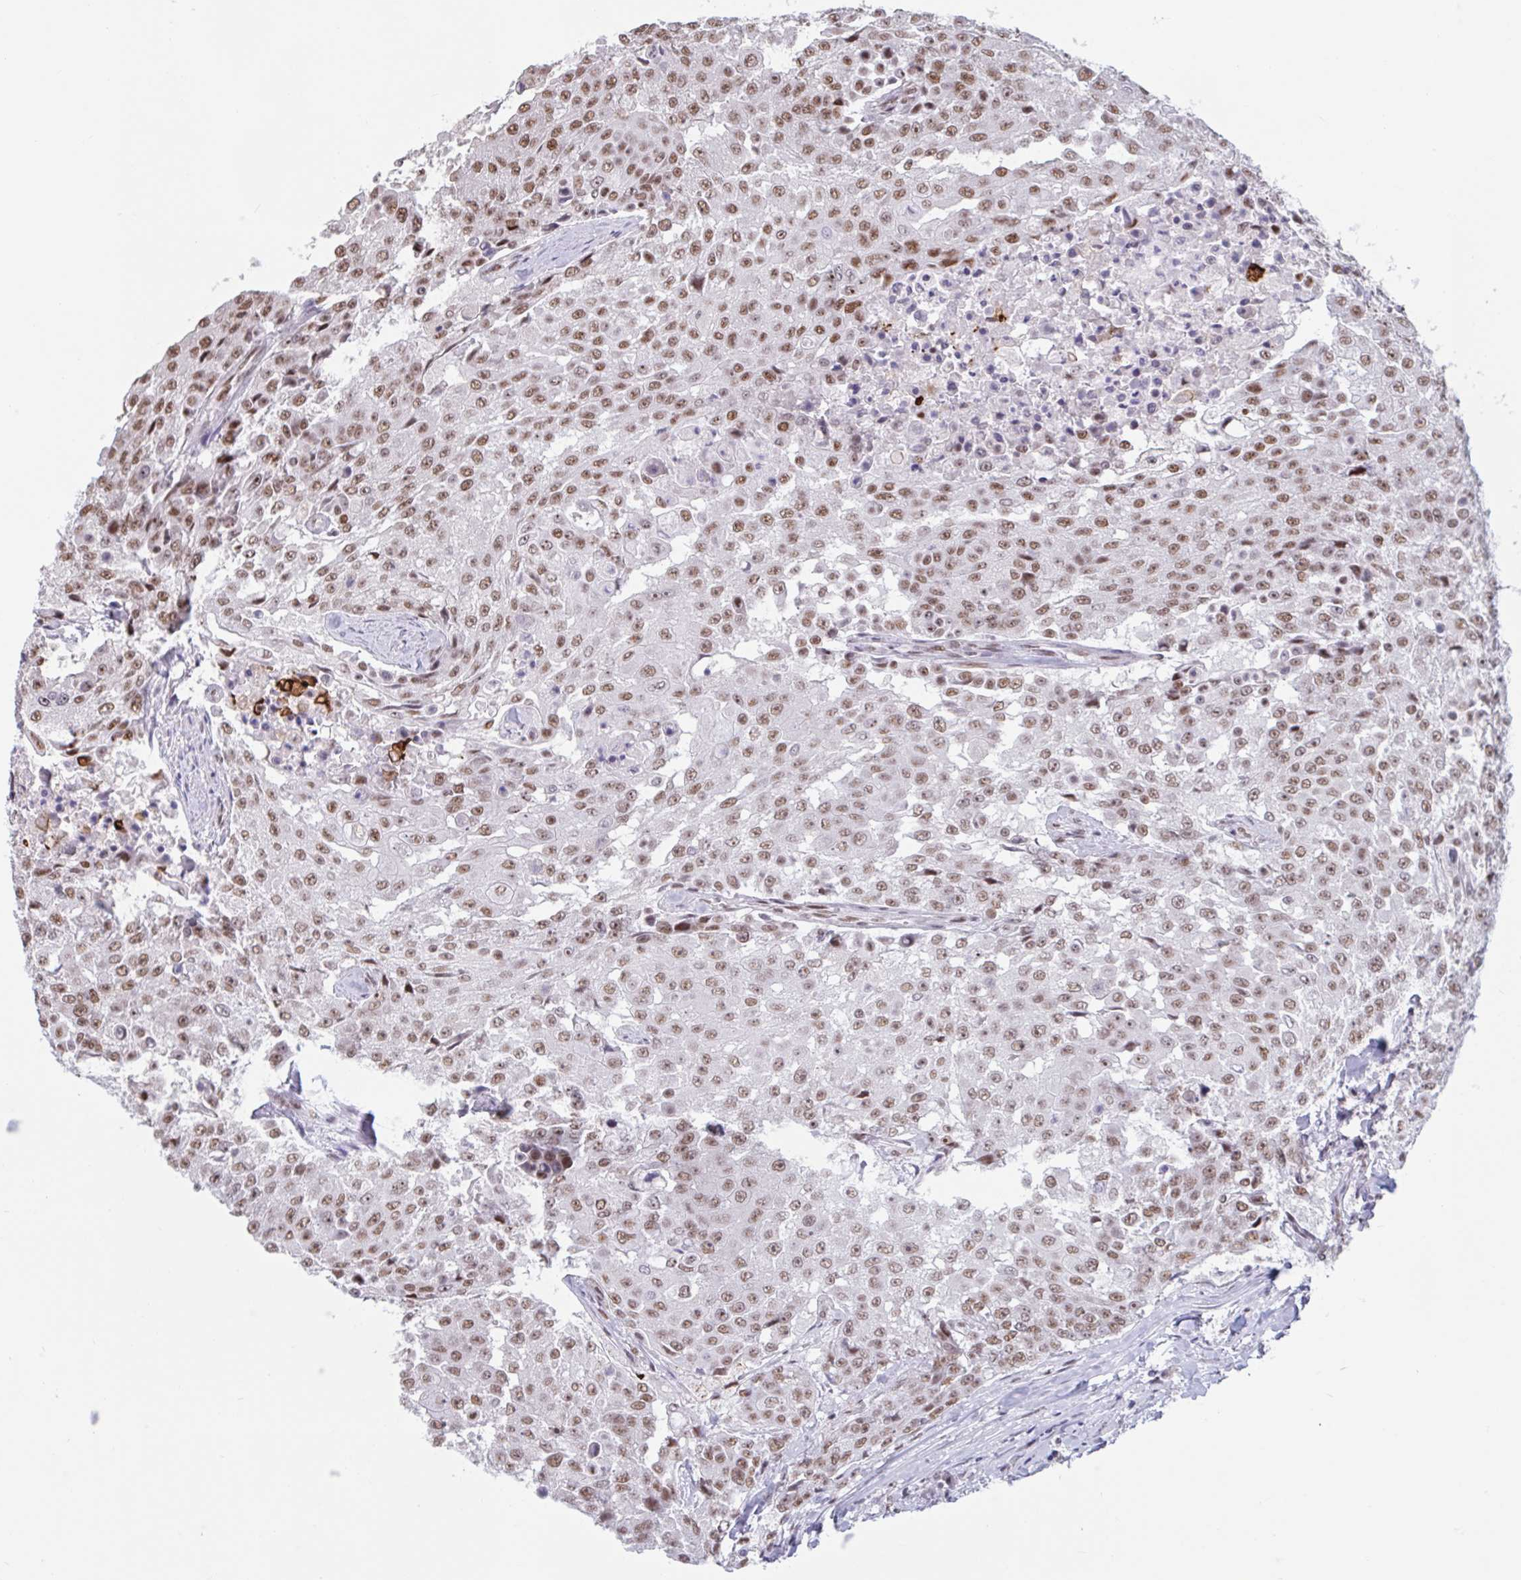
{"staining": {"intensity": "moderate", "quantity": ">75%", "location": "nuclear"}, "tissue": "urothelial cancer", "cell_type": "Tumor cells", "image_type": "cancer", "snomed": [{"axis": "morphology", "description": "Urothelial carcinoma, High grade"}, {"axis": "topography", "description": "Urinary bladder"}], "caption": "A medium amount of moderate nuclear positivity is identified in about >75% of tumor cells in urothelial carcinoma (high-grade) tissue. Using DAB (3,3'-diaminobenzidine) (brown) and hematoxylin (blue) stains, captured at high magnification using brightfield microscopy.", "gene": "CBFA2T2", "patient": {"sex": "female", "age": 63}}